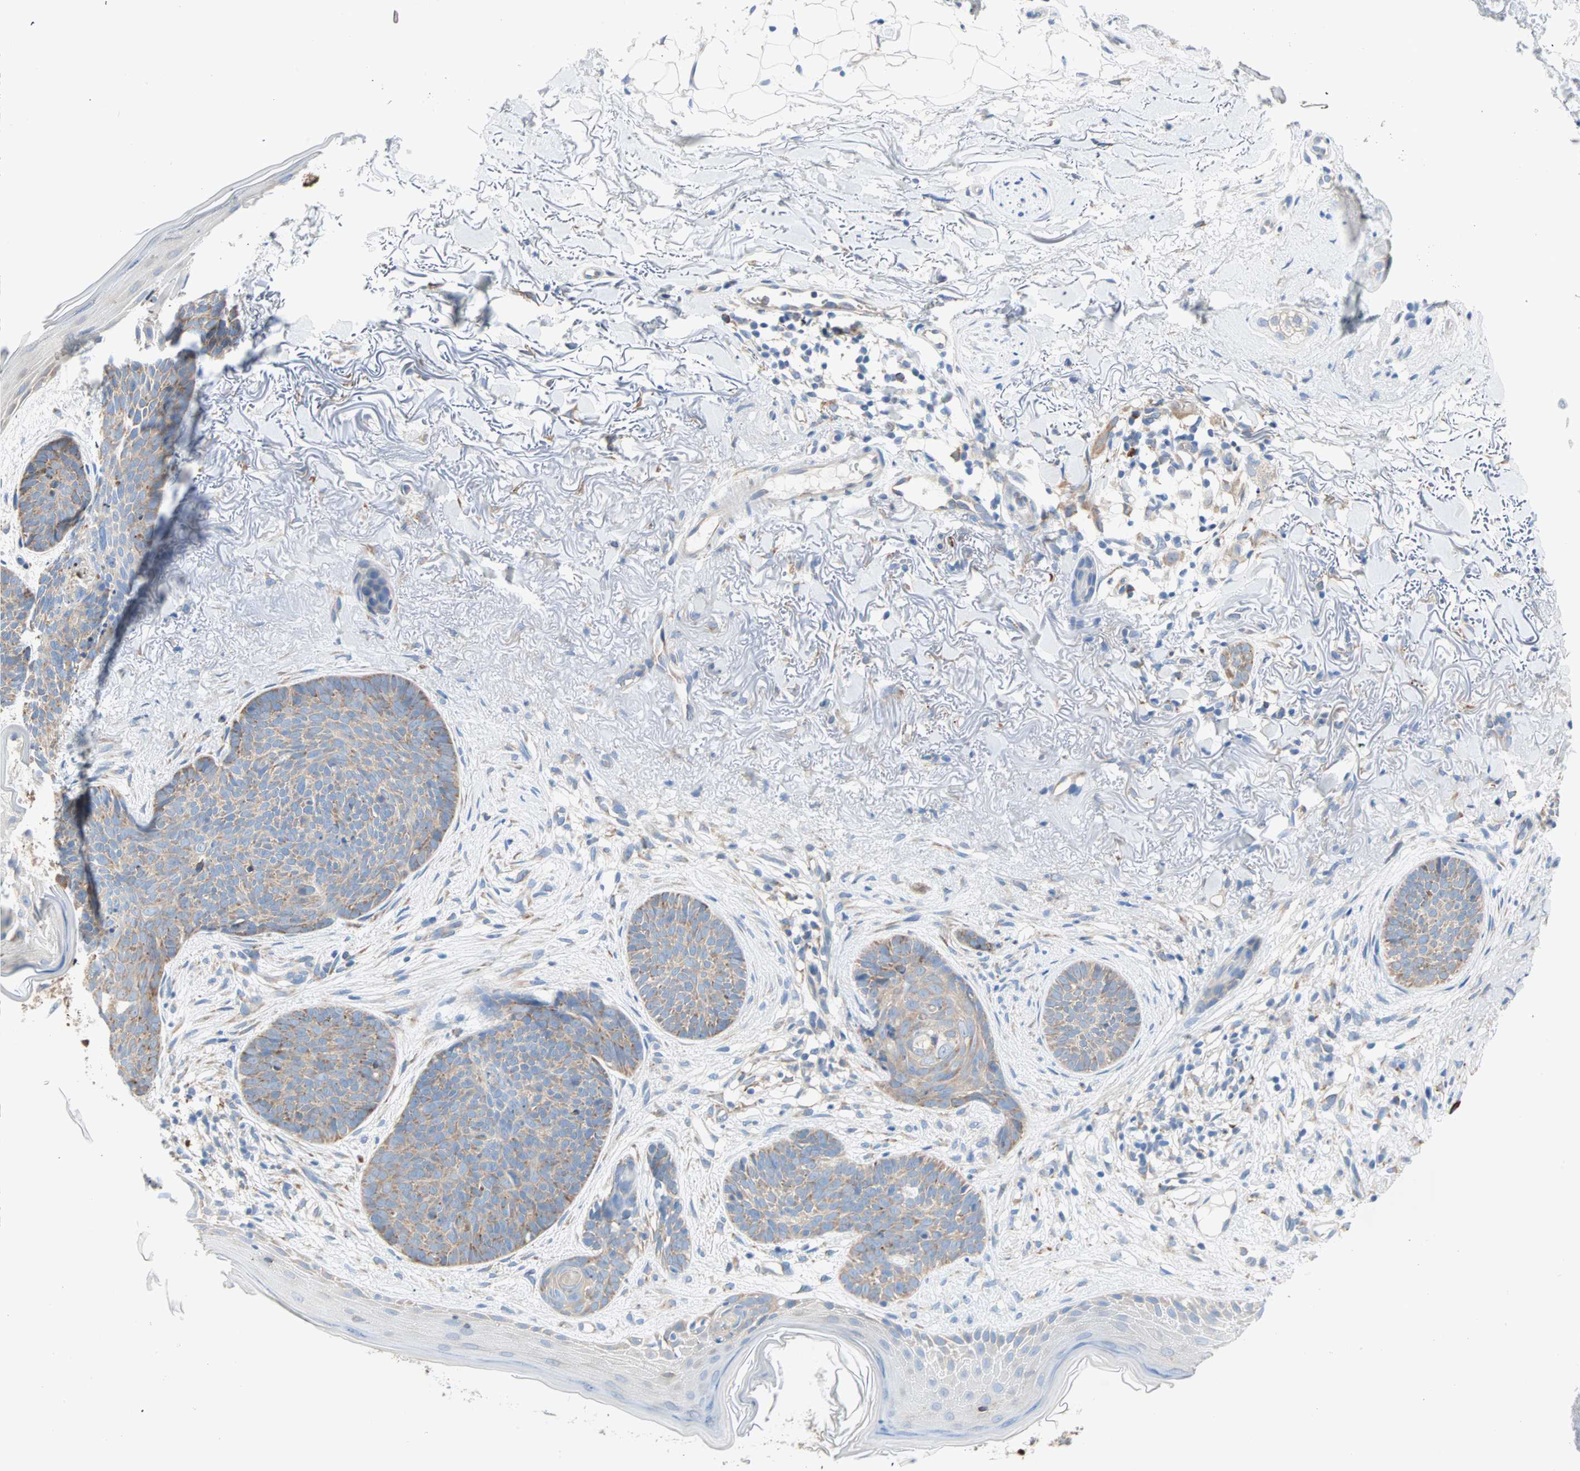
{"staining": {"intensity": "moderate", "quantity": ">75%", "location": "cytoplasmic/membranous"}, "tissue": "skin cancer", "cell_type": "Tumor cells", "image_type": "cancer", "snomed": [{"axis": "morphology", "description": "Normal tissue, NOS"}, {"axis": "morphology", "description": "Basal cell carcinoma"}, {"axis": "topography", "description": "Skin"}], "caption": "Moderate cytoplasmic/membranous staining for a protein is seen in about >75% of tumor cells of basal cell carcinoma (skin) using immunohistochemistry.", "gene": "PLCXD1", "patient": {"sex": "female", "age": 70}}